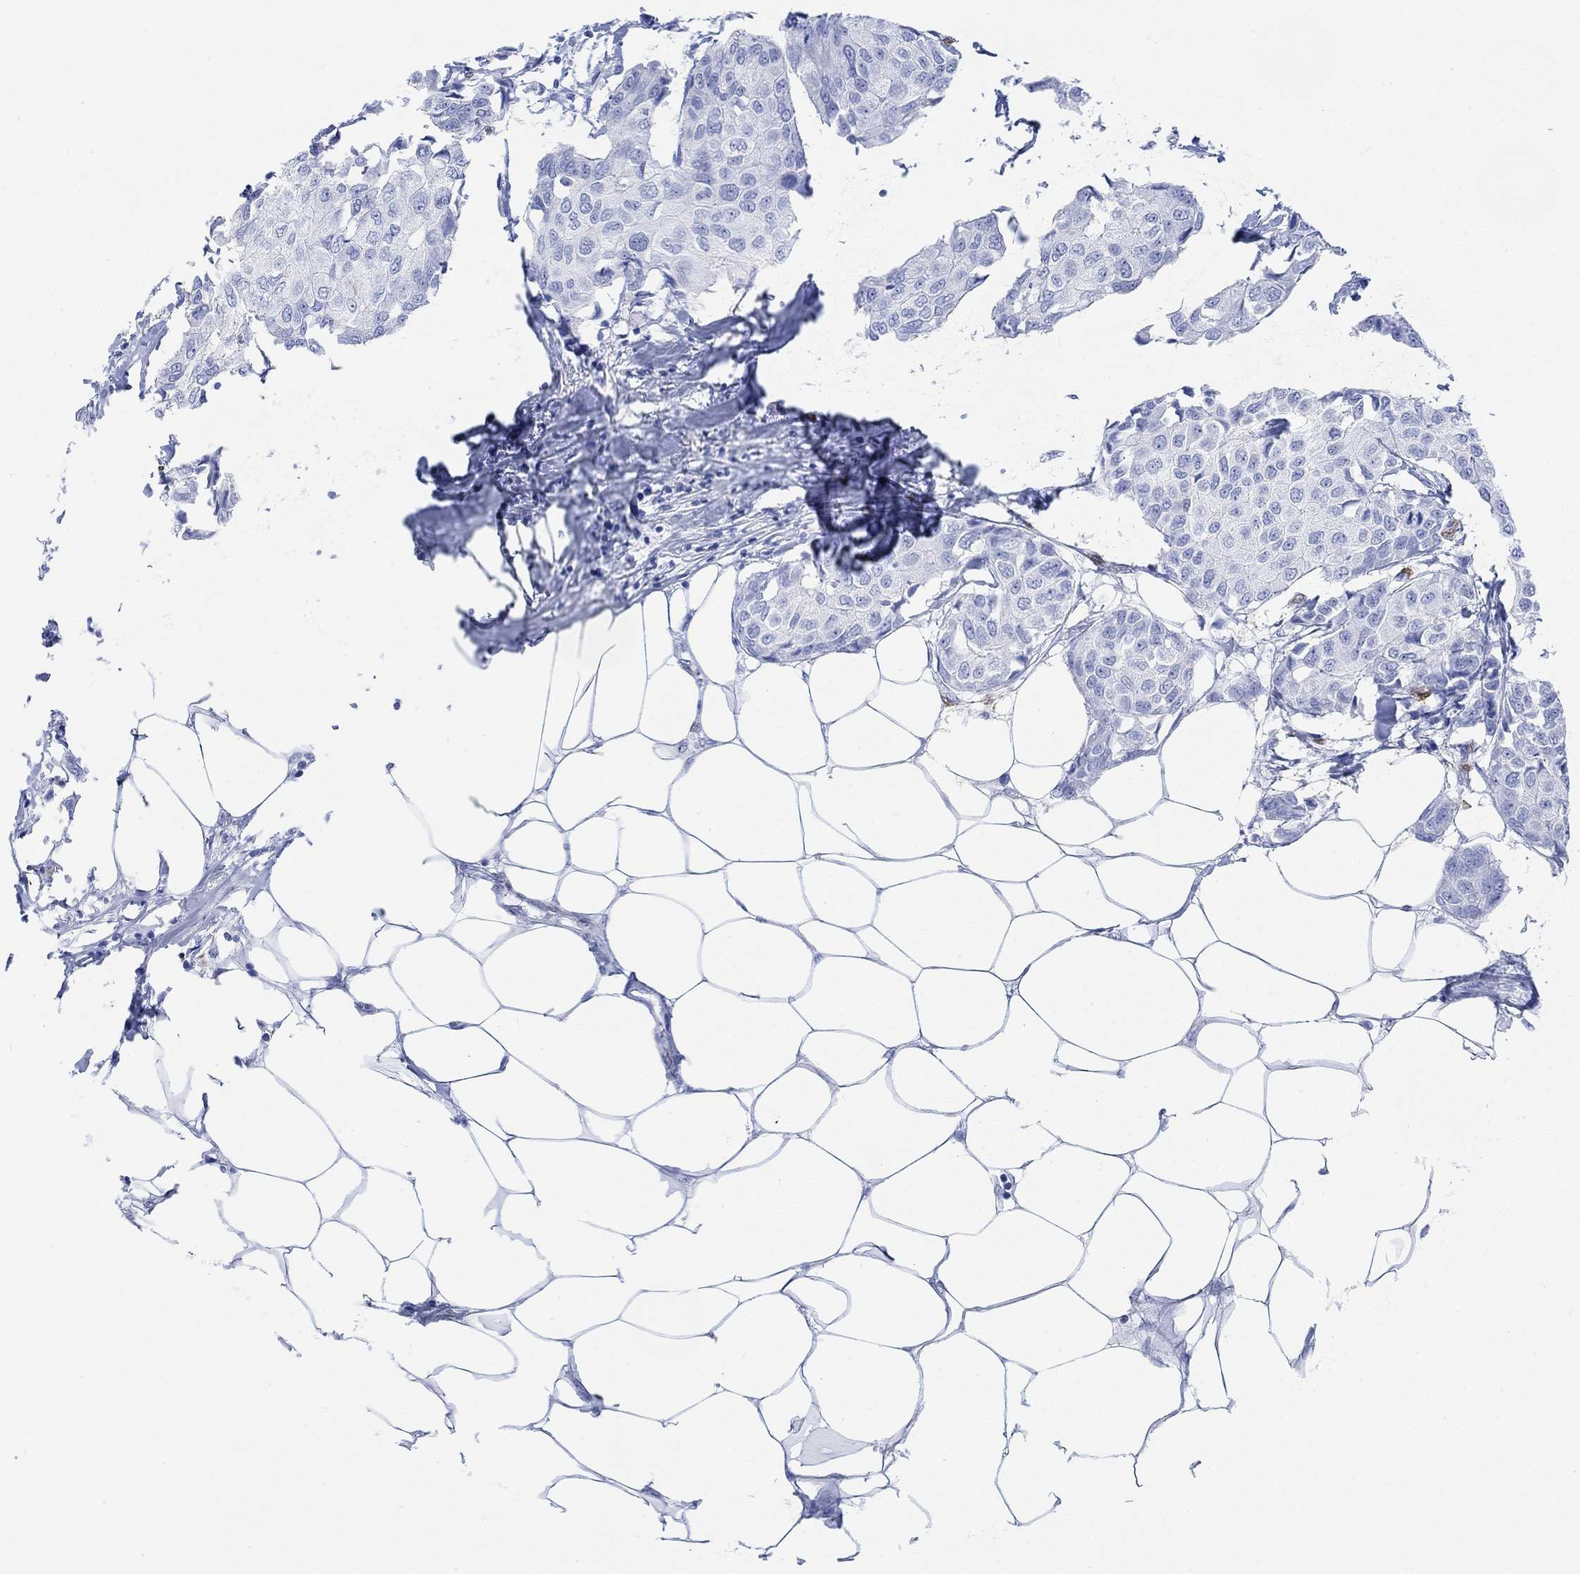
{"staining": {"intensity": "moderate", "quantity": "<25%", "location": "nuclear"}, "tissue": "breast cancer", "cell_type": "Tumor cells", "image_type": "cancer", "snomed": [{"axis": "morphology", "description": "Duct carcinoma"}, {"axis": "topography", "description": "Breast"}], "caption": "Protein staining of invasive ductal carcinoma (breast) tissue displays moderate nuclear positivity in approximately <25% of tumor cells.", "gene": "TPPP3", "patient": {"sex": "female", "age": 80}}